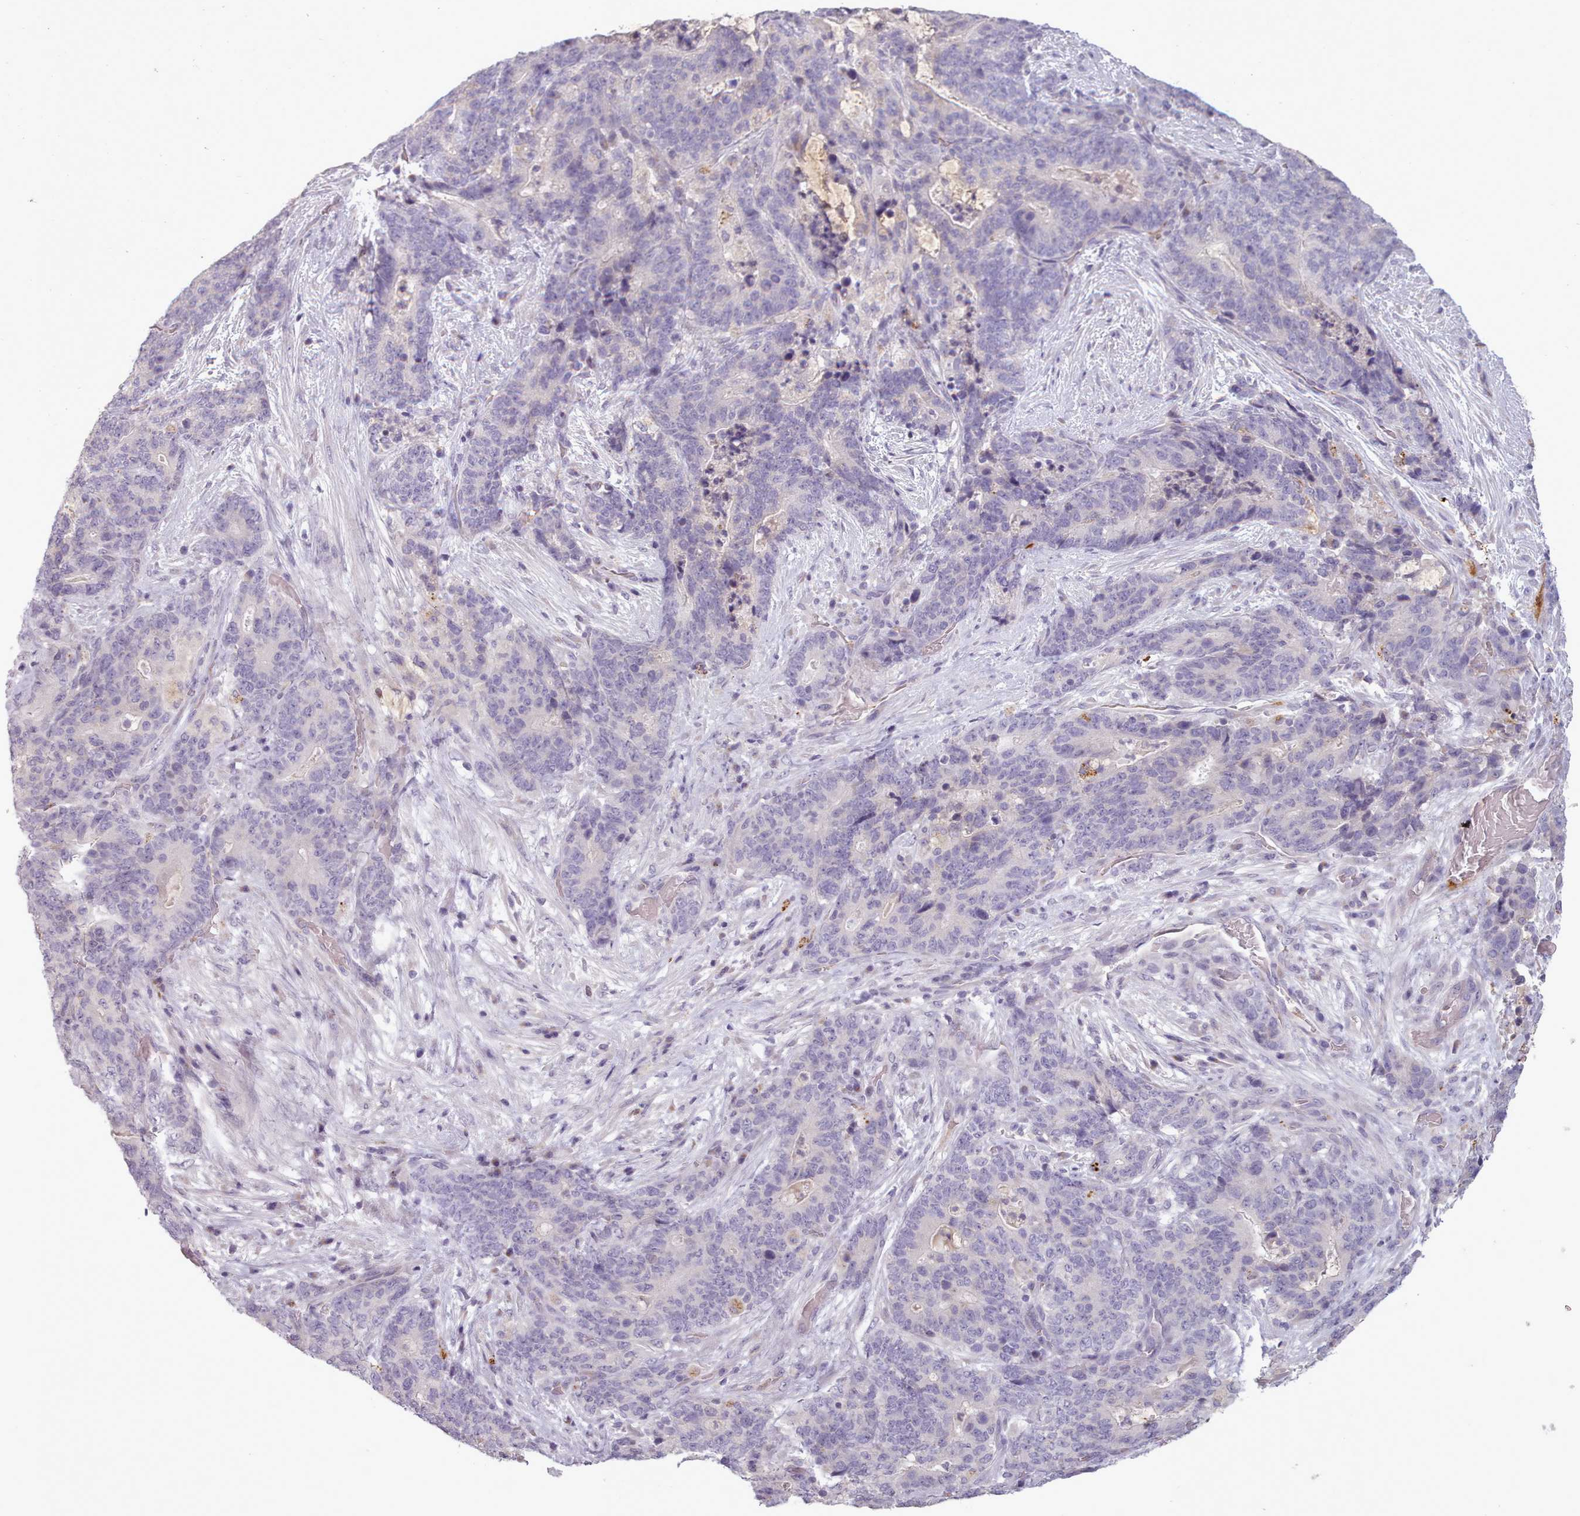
{"staining": {"intensity": "negative", "quantity": "none", "location": "none"}, "tissue": "stomach cancer", "cell_type": "Tumor cells", "image_type": "cancer", "snomed": [{"axis": "morphology", "description": "Normal tissue, NOS"}, {"axis": "morphology", "description": "Adenocarcinoma, NOS"}, {"axis": "topography", "description": "Stomach"}], "caption": "Immunohistochemistry micrograph of neoplastic tissue: stomach cancer stained with DAB (3,3'-diaminobenzidine) reveals no significant protein staining in tumor cells.", "gene": "LAPTM5", "patient": {"sex": "female", "age": 64}}